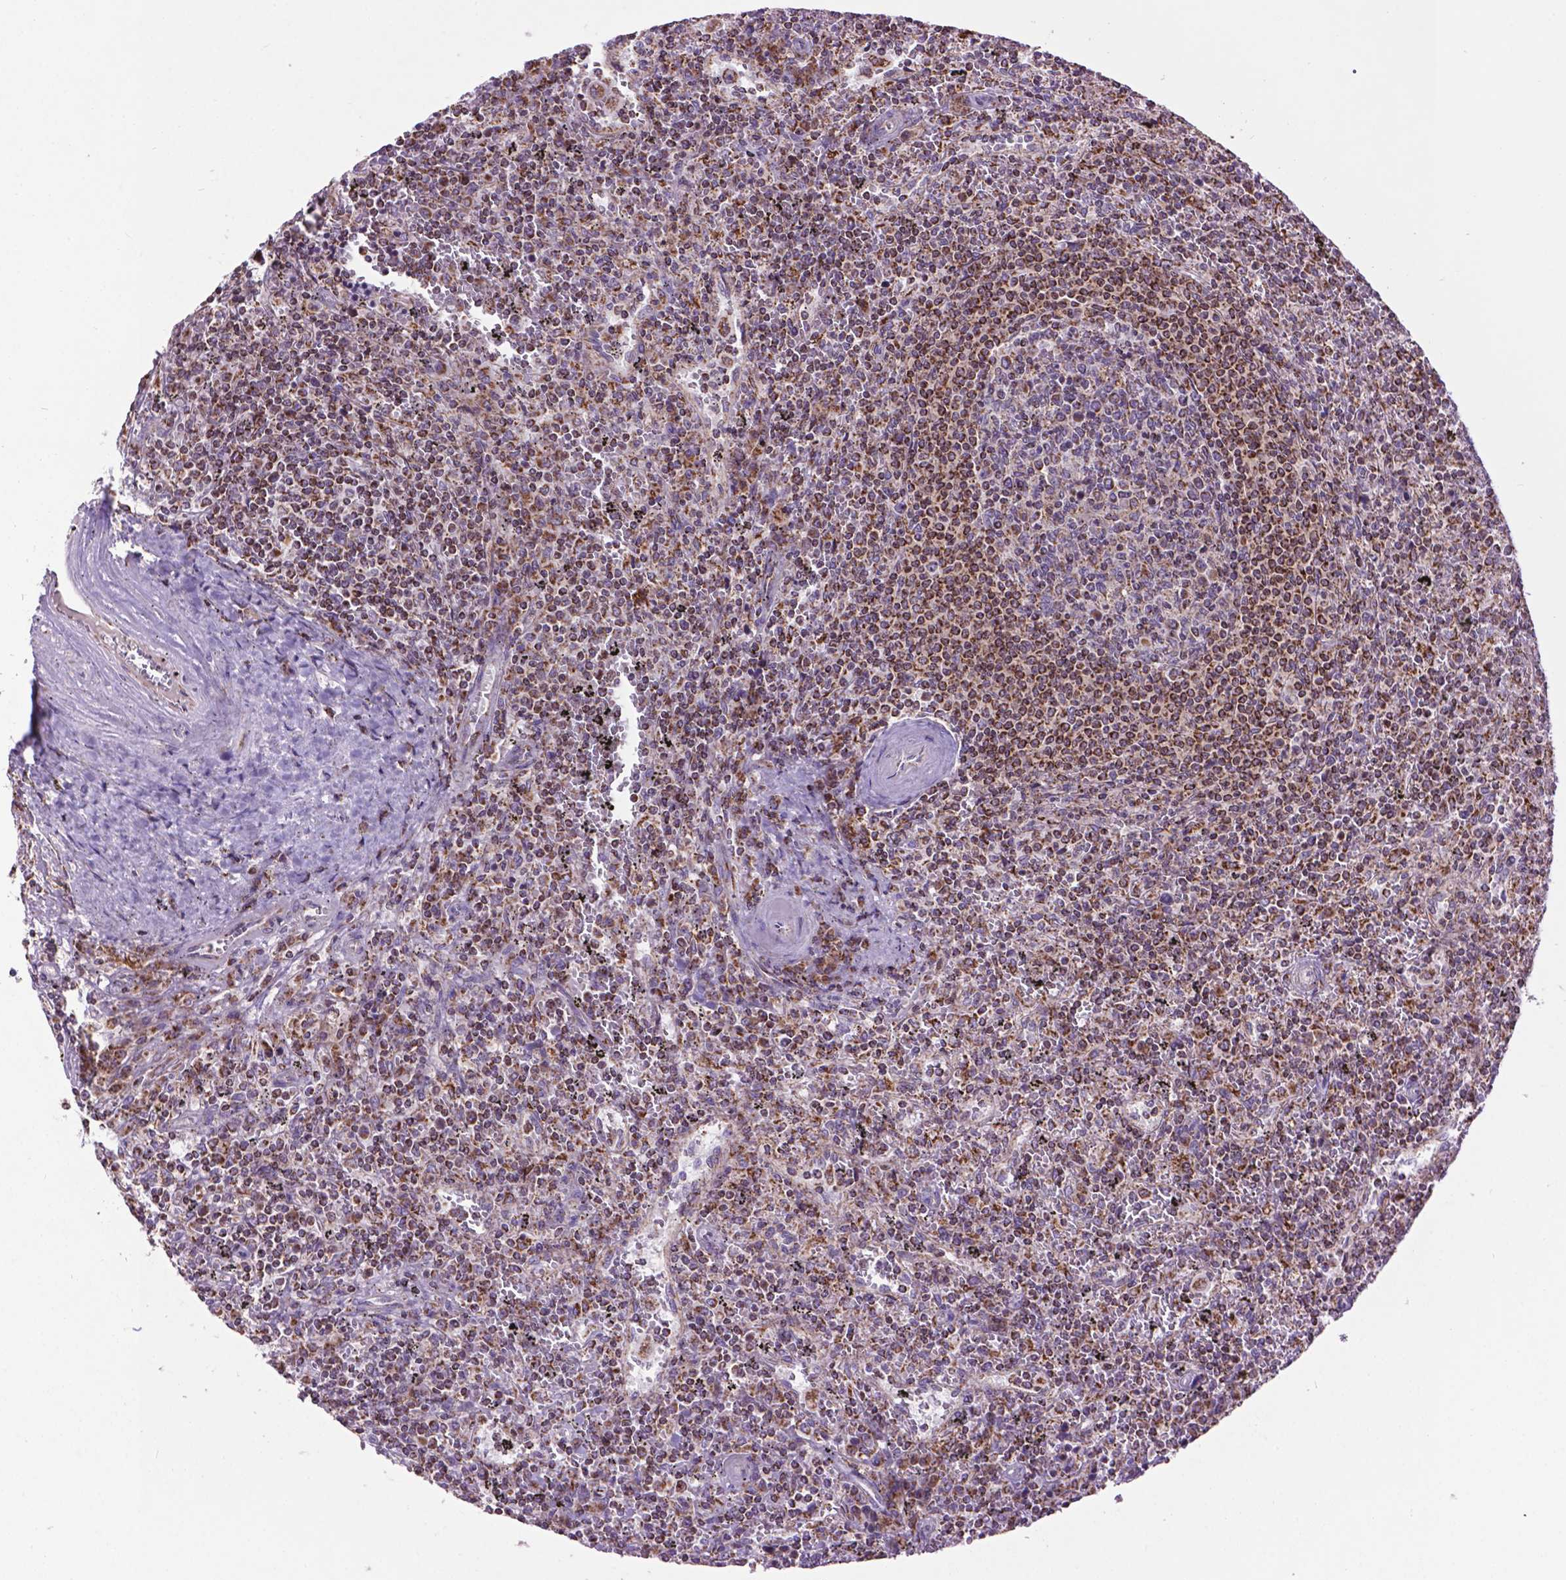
{"staining": {"intensity": "moderate", "quantity": "<25%", "location": "cytoplasmic/membranous"}, "tissue": "lymphoma", "cell_type": "Tumor cells", "image_type": "cancer", "snomed": [{"axis": "morphology", "description": "Malignant lymphoma, non-Hodgkin's type, Low grade"}, {"axis": "topography", "description": "Spleen"}], "caption": "Human lymphoma stained with a brown dye displays moderate cytoplasmic/membranous positive expression in about <25% of tumor cells.", "gene": "PYCR3", "patient": {"sex": "male", "age": 62}}